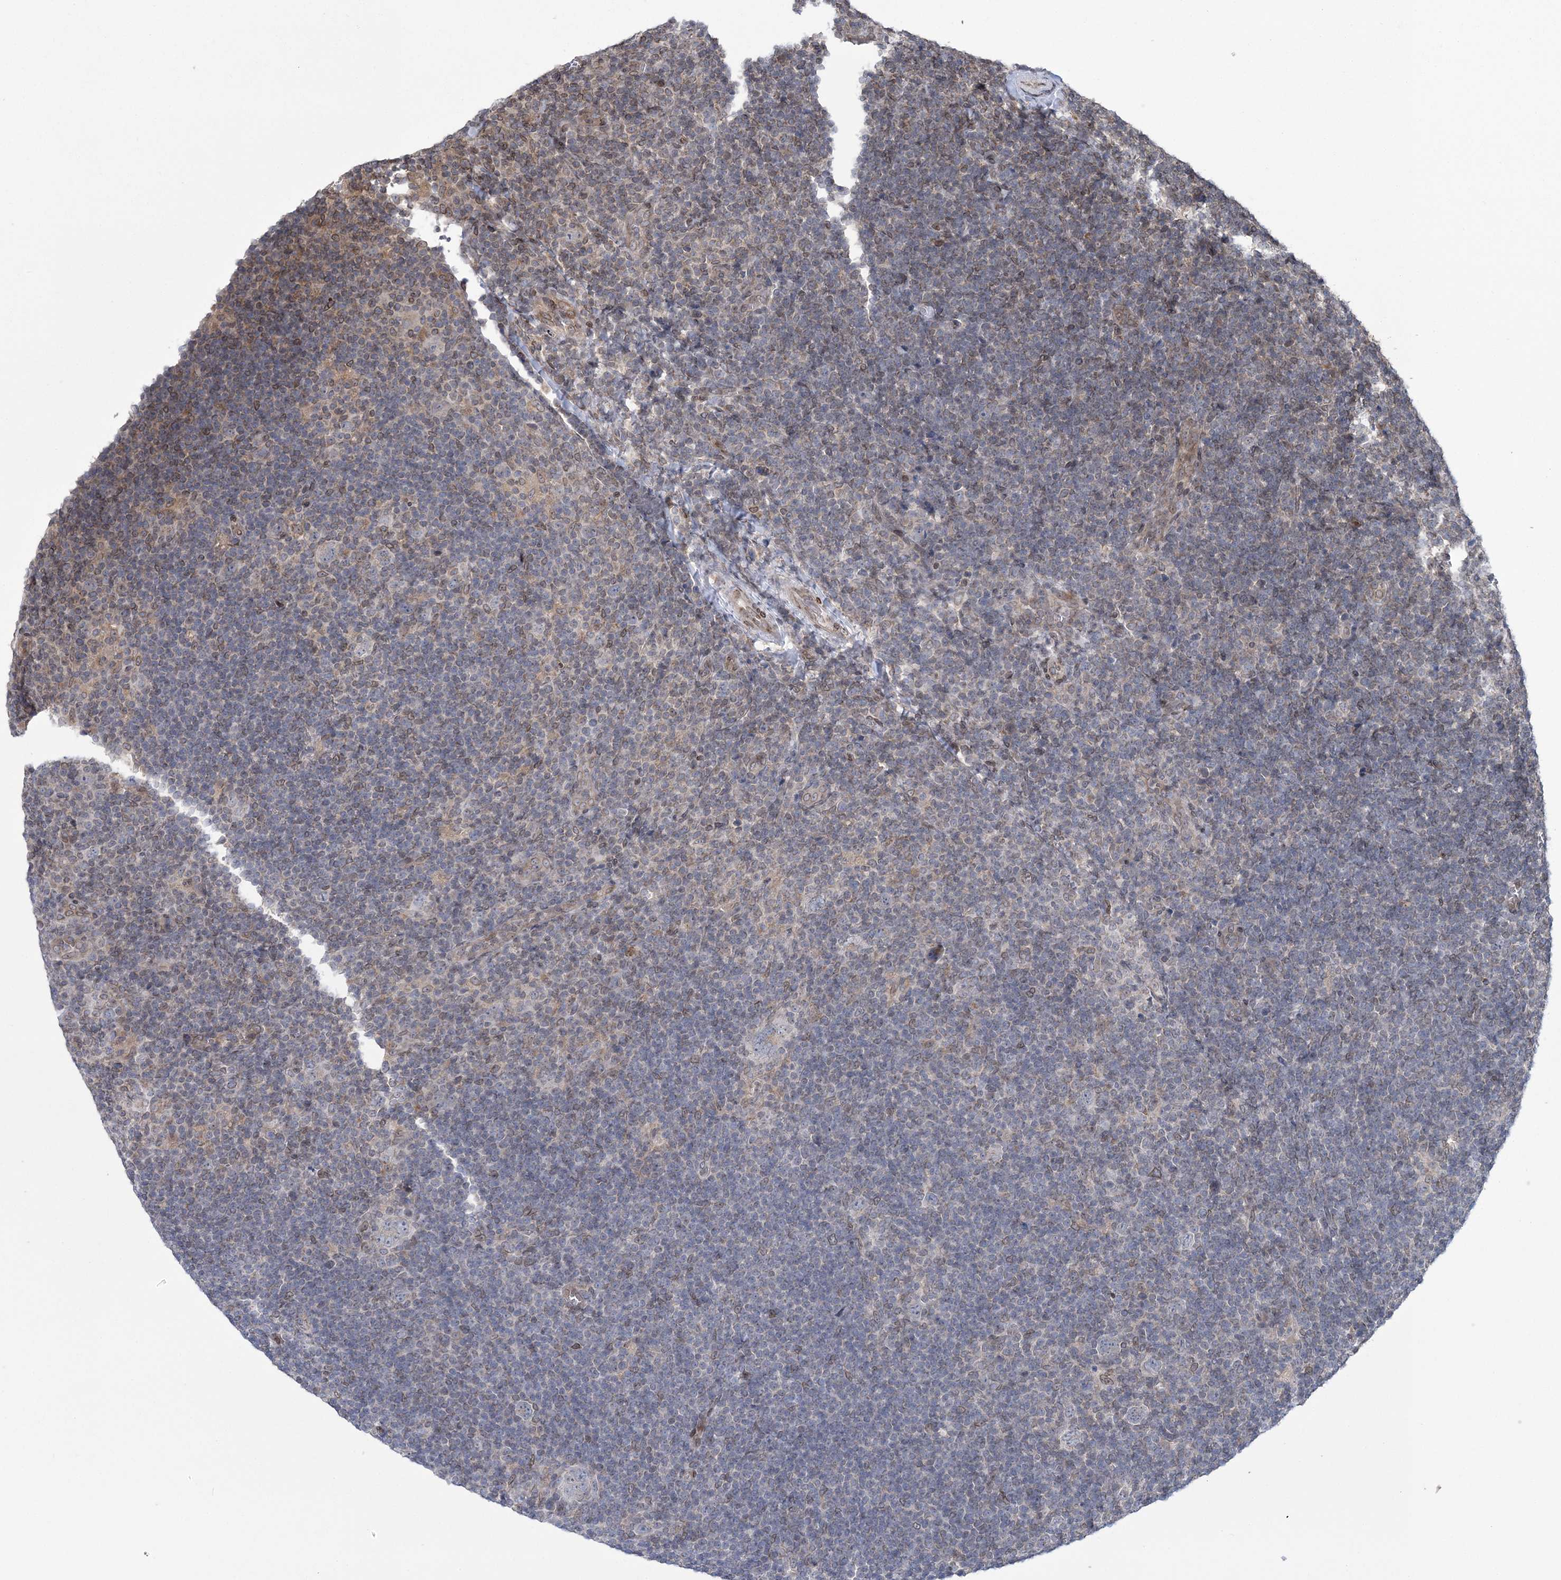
{"staining": {"intensity": "weak", "quantity": "<25%", "location": "cytoplasmic/membranous"}, "tissue": "lymphoma", "cell_type": "Tumor cells", "image_type": "cancer", "snomed": [{"axis": "morphology", "description": "Hodgkin's disease, NOS"}, {"axis": "topography", "description": "Lymph node"}], "caption": "Immunohistochemical staining of human lymphoma displays no significant positivity in tumor cells. (IHC, brightfield microscopy, high magnification).", "gene": "DNAJC27", "patient": {"sex": "female", "age": 57}}